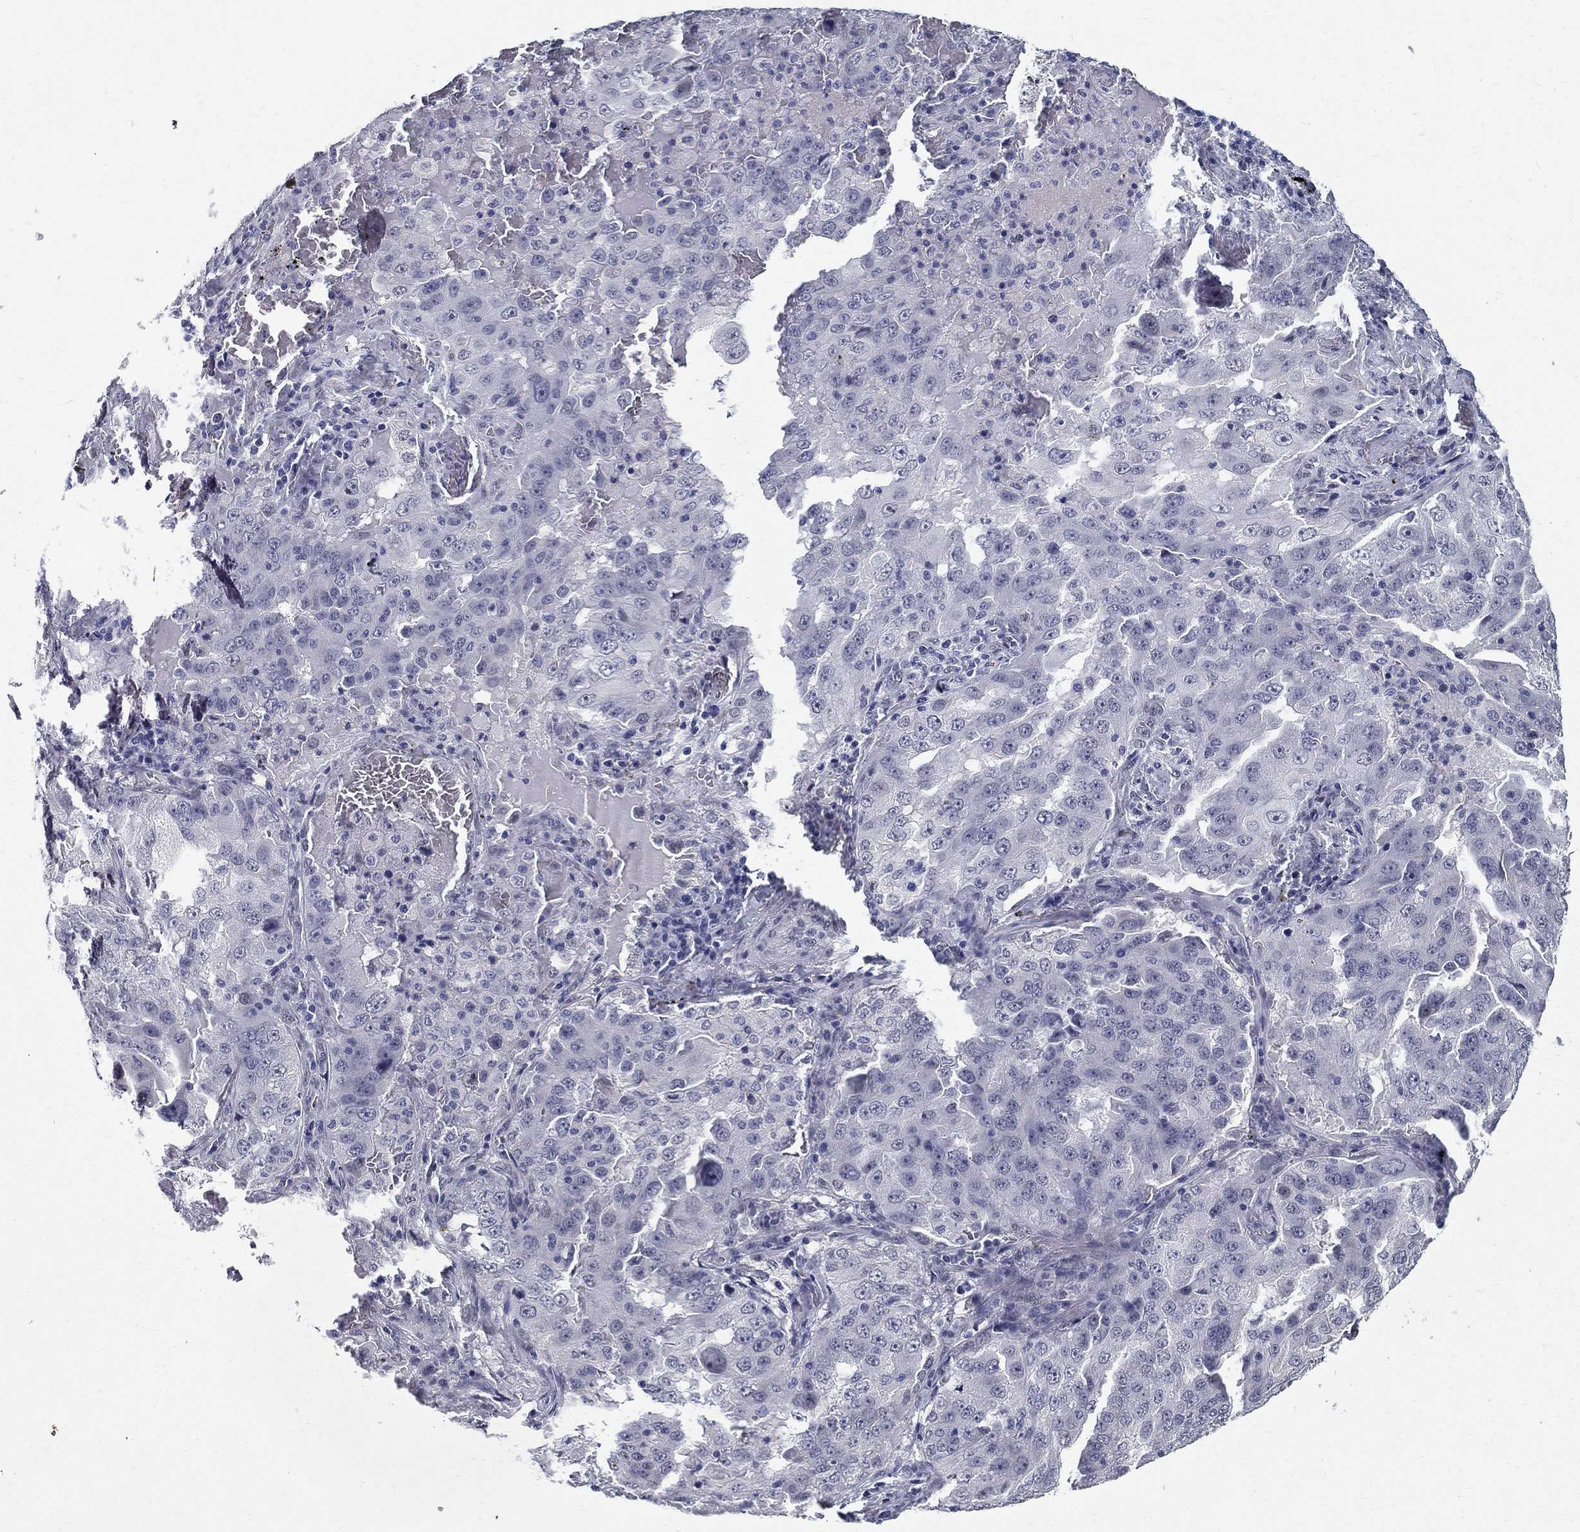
{"staining": {"intensity": "negative", "quantity": "none", "location": "none"}, "tissue": "lung cancer", "cell_type": "Tumor cells", "image_type": "cancer", "snomed": [{"axis": "morphology", "description": "Adenocarcinoma, NOS"}, {"axis": "topography", "description": "Lung"}], "caption": "High power microscopy histopathology image of an immunohistochemistry photomicrograph of lung cancer (adenocarcinoma), revealing no significant expression in tumor cells. The staining is performed using DAB brown chromogen with nuclei counter-stained in using hematoxylin.", "gene": "RBFOX1", "patient": {"sex": "female", "age": 61}}